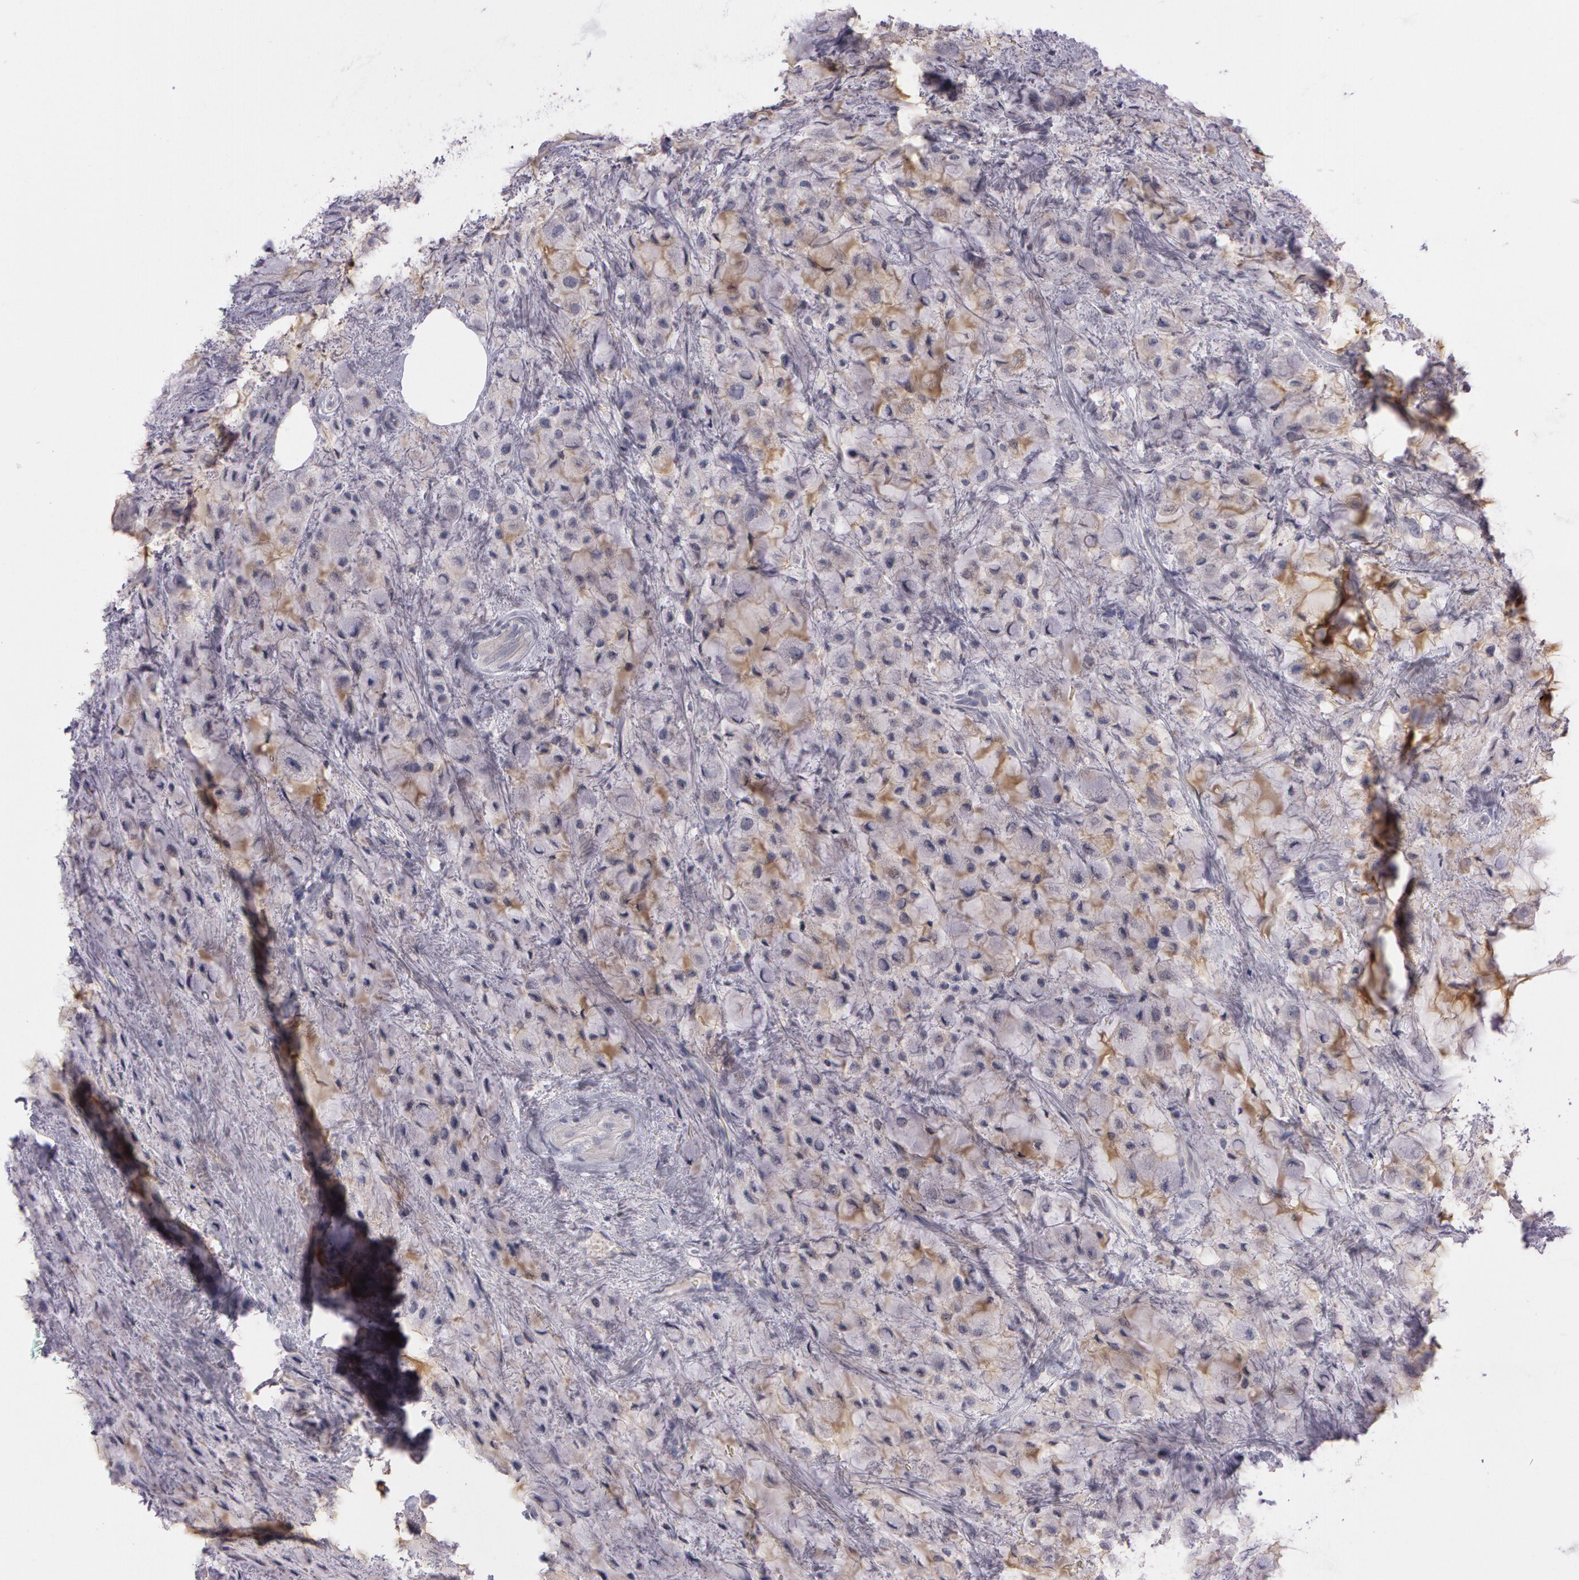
{"staining": {"intensity": "moderate", "quantity": "25%-75%", "location": "cytoplasmic/membranous"}, "tissue": "breast cancer", "cell_type": "Tumor cells", "image_type": "cancer", "snomed": [{"axis": "morphology", "description": "Lobular carcinoma"}, {"axis": "topography", "description": "Breast"}], "caption": "Immunohistochemistry (IHC) of breast cancer (lobular carcinoma) demonstrates medium levels of moderate cytoplasmic/membranous positivity in approximately 25%-75% of tumor cells. The protein of interest is stained brown, and the nuclei are stained in blue (DAB (3,3'-diaminobenzidine) IHC with brightfield microscopy, high magnification).", "gene": "MXRA5", "patient": {"sex": "female", "age": 85}}